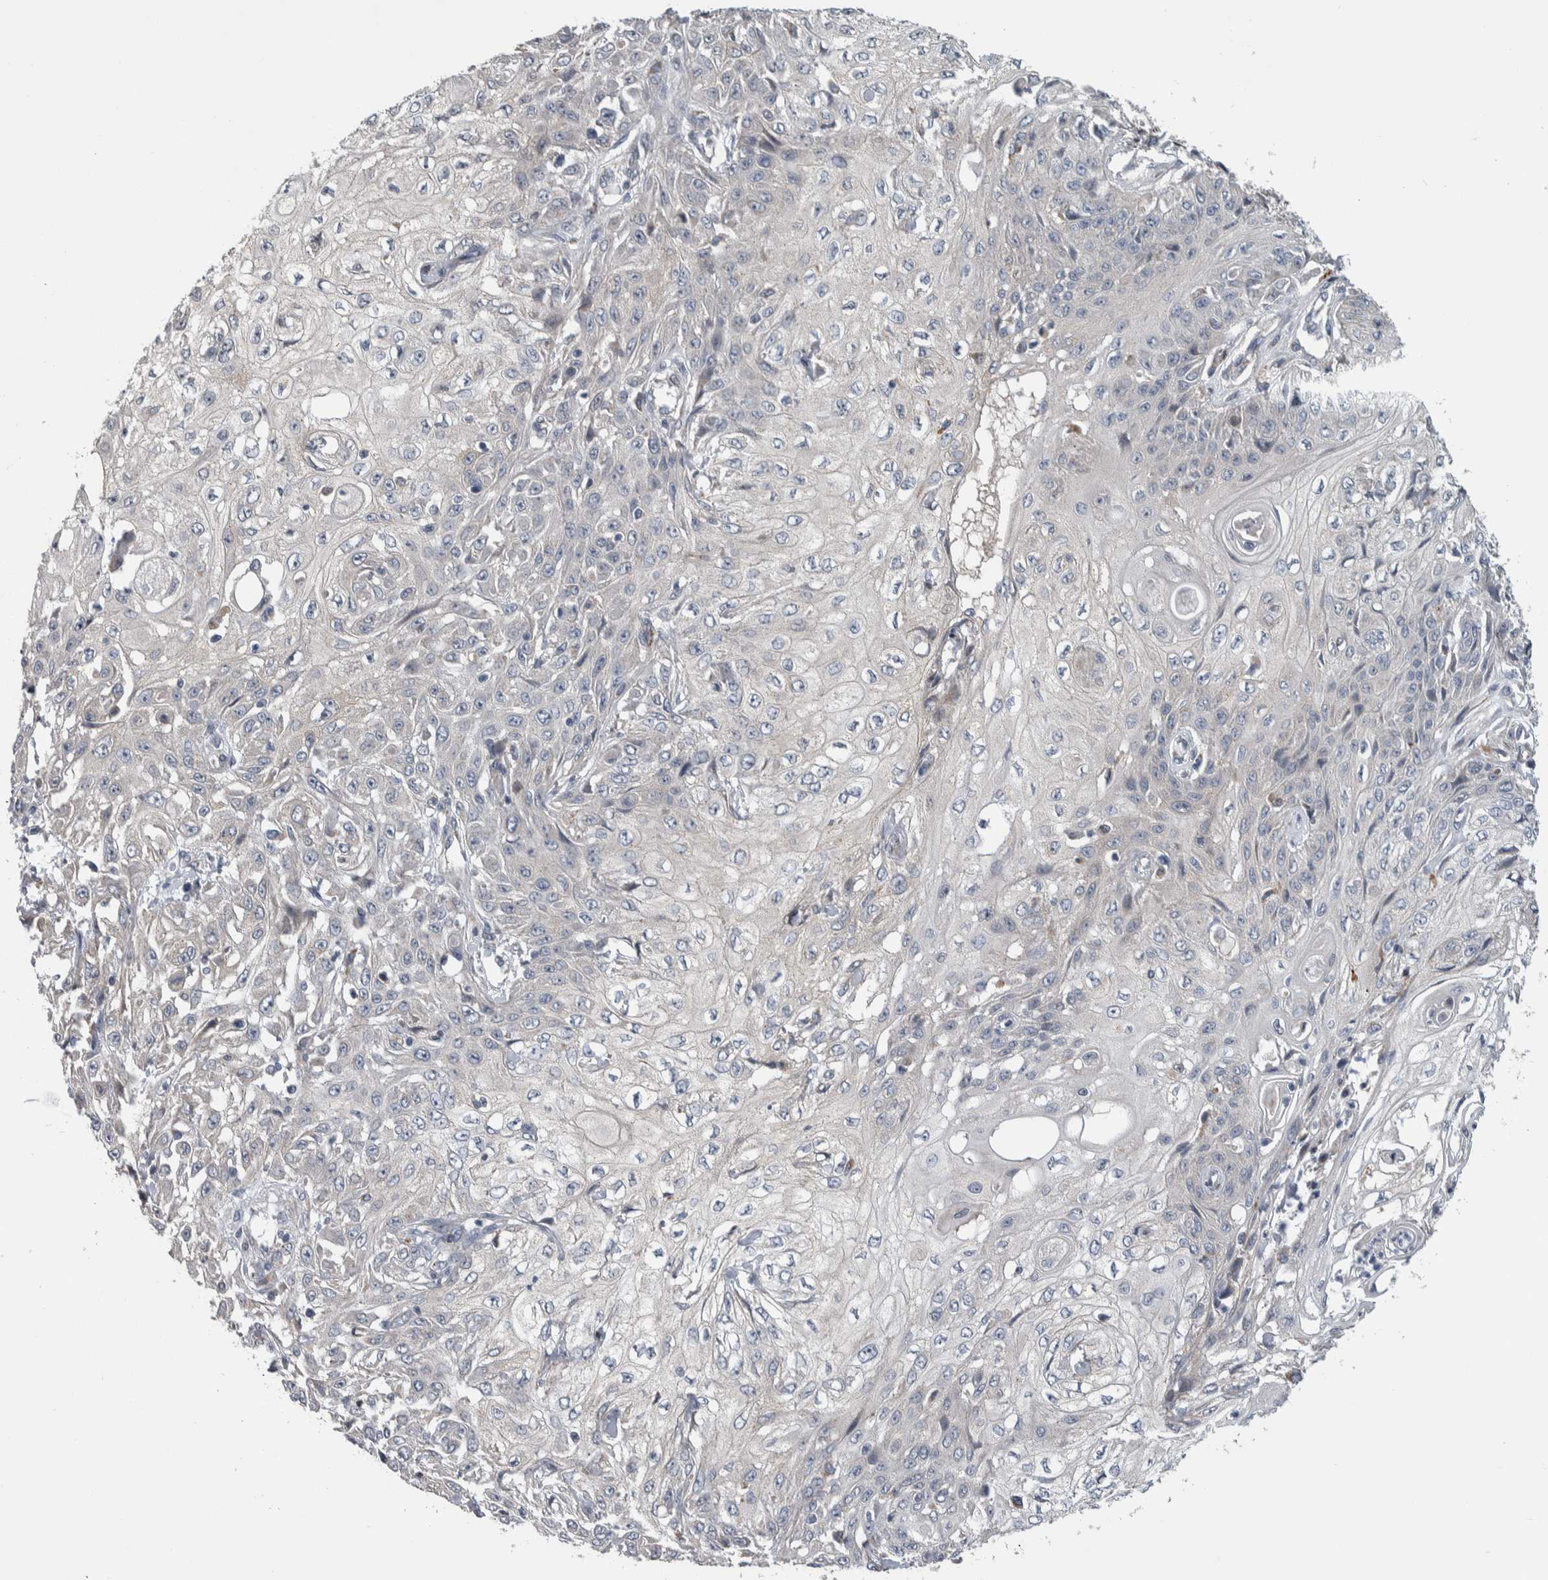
{"staining": {"intensity": "negative", "quantity": "none", "location": "none"}, "tissue": "skin cancer", "cell_type": "Tumor cells", "image_type": "cancer", "snomed": [{"axis": "morphology", "description": "Squamous cell carcinoma, NOS"}, {"axis": "morphology", "description": "Squamous cell carcinoma, metastatic, NOS"}, {"axis": "topography", "description": "Skin"}, {"axis": "topography", "description": "Lymph node"}], "caption": "Micrograph shows no significant protein expression in tumor cells of skin cancer. (Immunohistochemistry, brightfield microscopy, high magnification).", "gene": "FAM83G", "patient": {"sex": "male", "age": 75}}